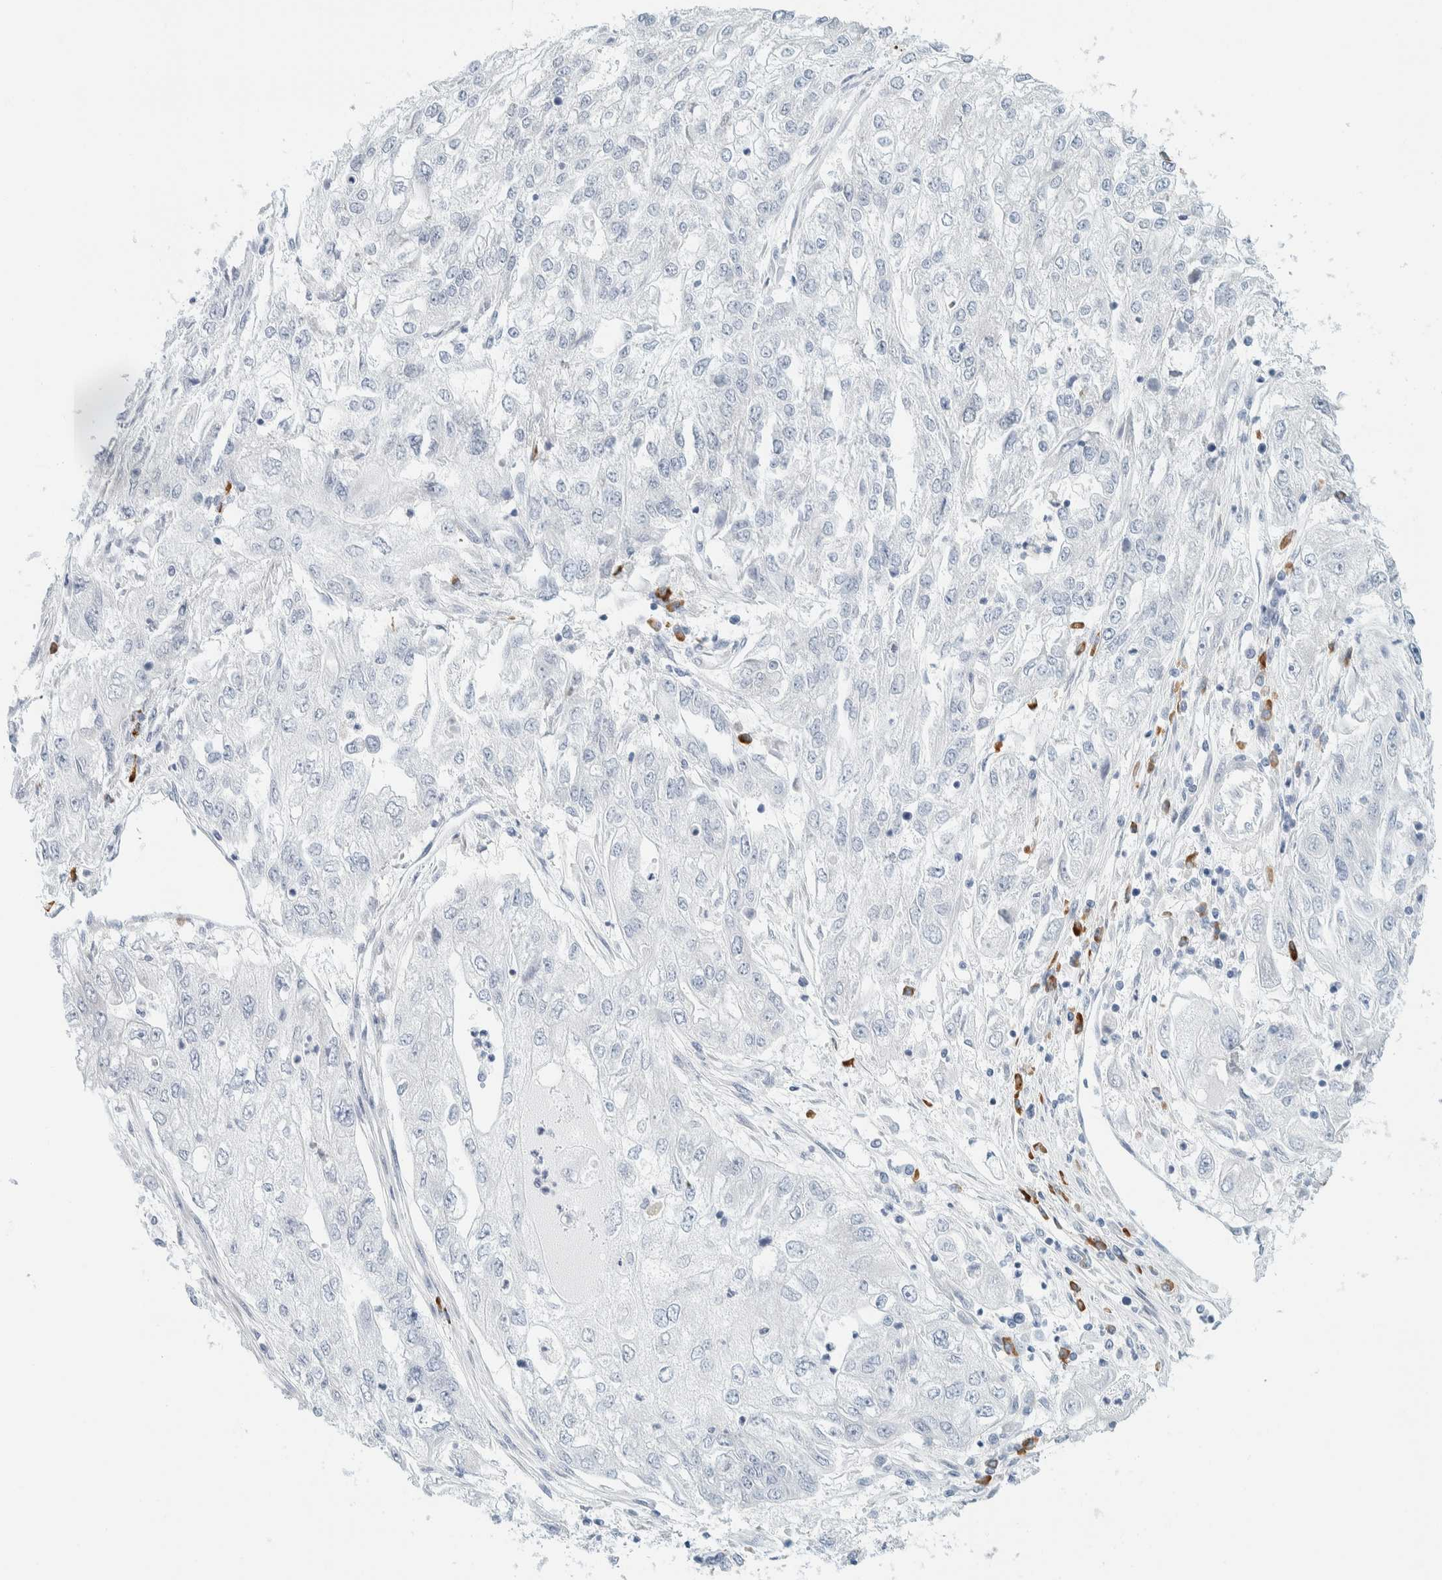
{"staining": {"intensity": "negative", "quantity": "none", "location": "none"}, "tissue": "endometrial cancer", "cell_type": "Tumor cells", "image_type": "cancer", "snomed": [{"axis": "morphology", "description": "Adenocarcinoma, NOS"}, {"axis": "topography", "description": "Endometrium"}], "caption": "An immunohistochemistry image of endometrial cancer (adenocarcinoma) is shown. There is no staining in tumor cells of endometrial cancer (adenocarcinoma).", "gene": "ARHGAP27", "patient": {"sex": "female", "age": 49}}